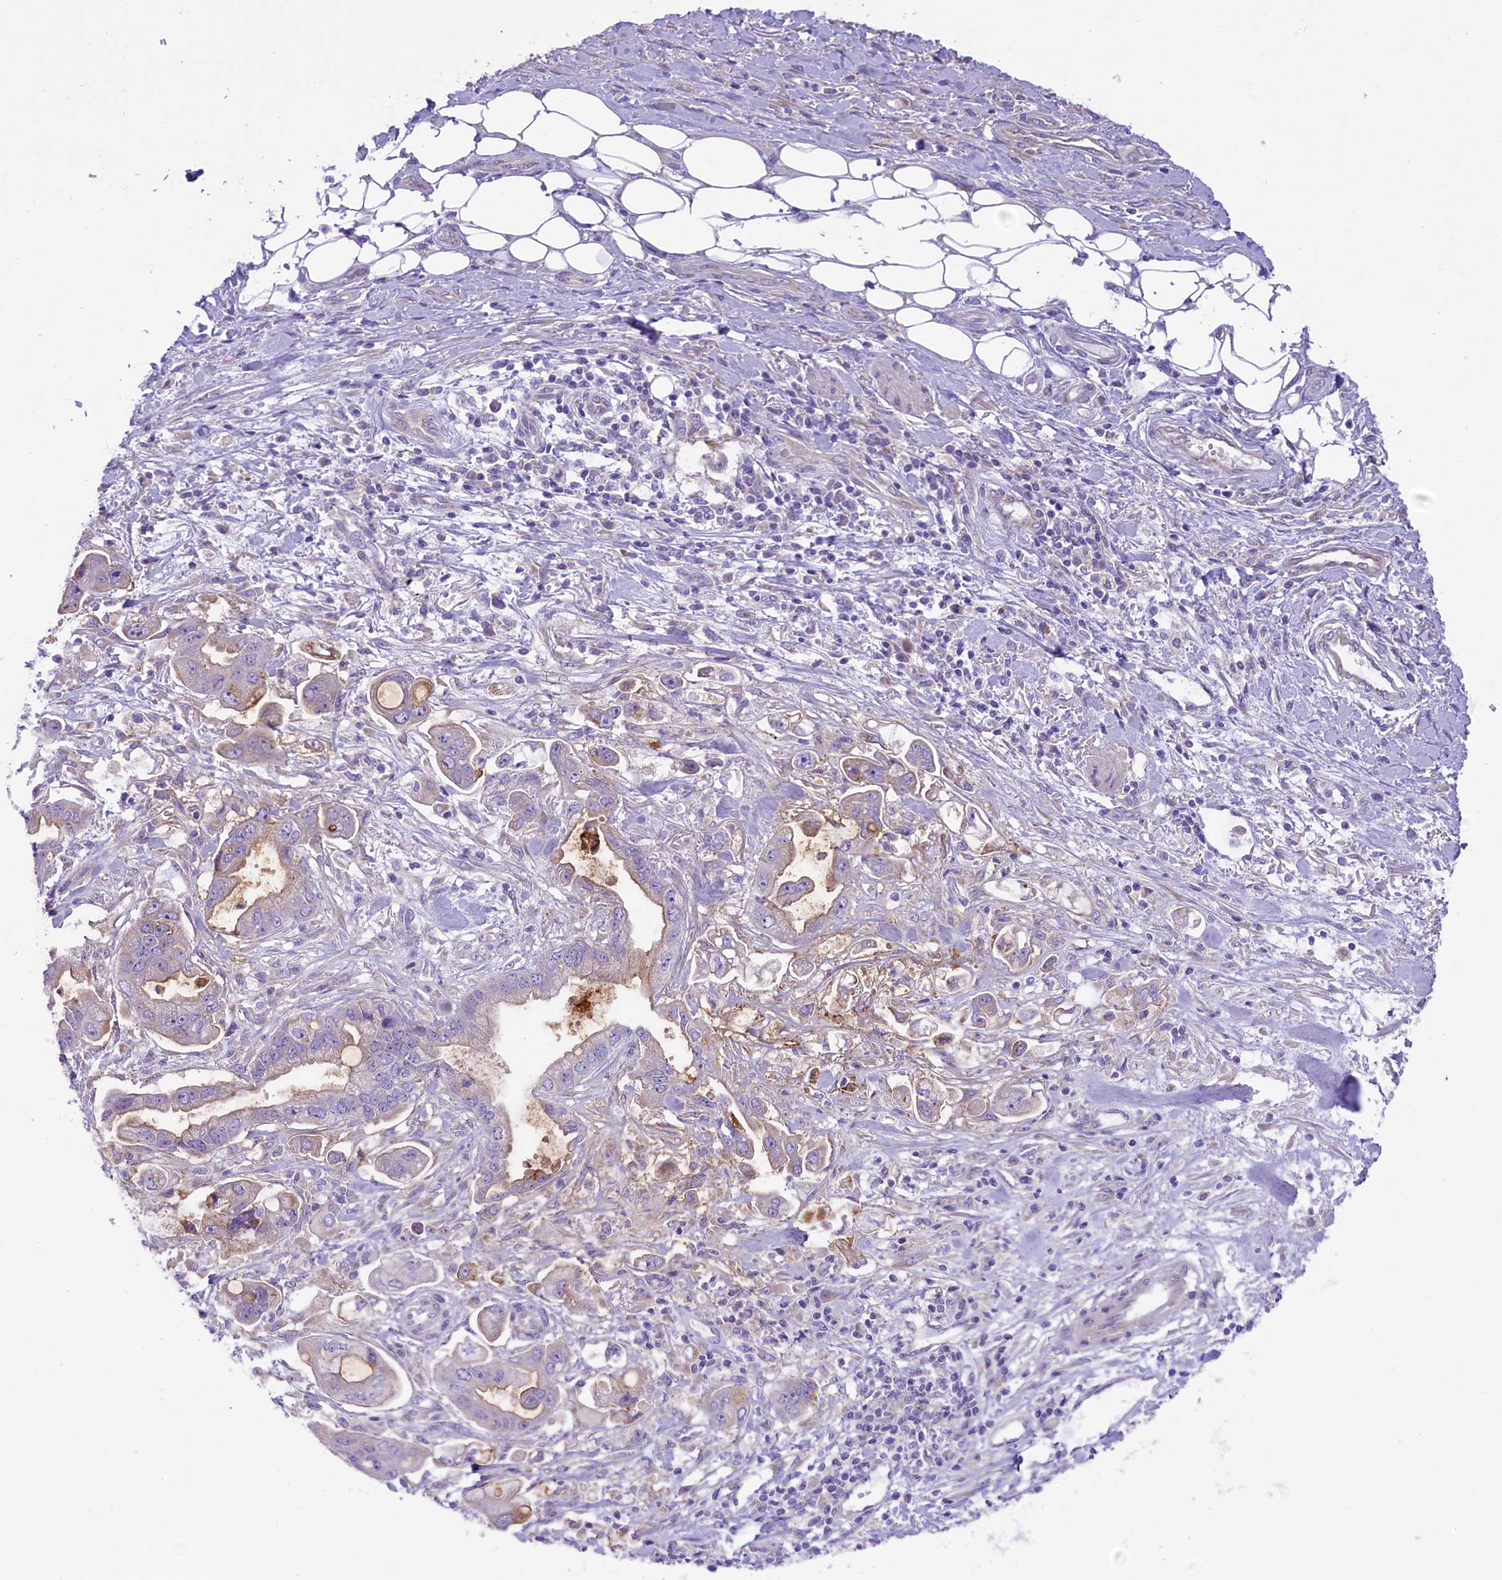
{"staining": {"intensity": "weak", "quantity": "<25%", "location": "cytoplasmic/membranous"}, "tissue": "stomach cancer", "cell_type": "Tumor cells", "image_type": "cancer", "snomed": [{"axis": "morphology", "description": "Adenocarcinoma, NOS"}, {"axis": "topography", "description": "Stomach"}], "caption": "Tumor cells show no significant protein expression in stomach cancer (adenocarcinoma).", "gene": "PTPRU", "patient": {"sex": "male", "age": 62}}